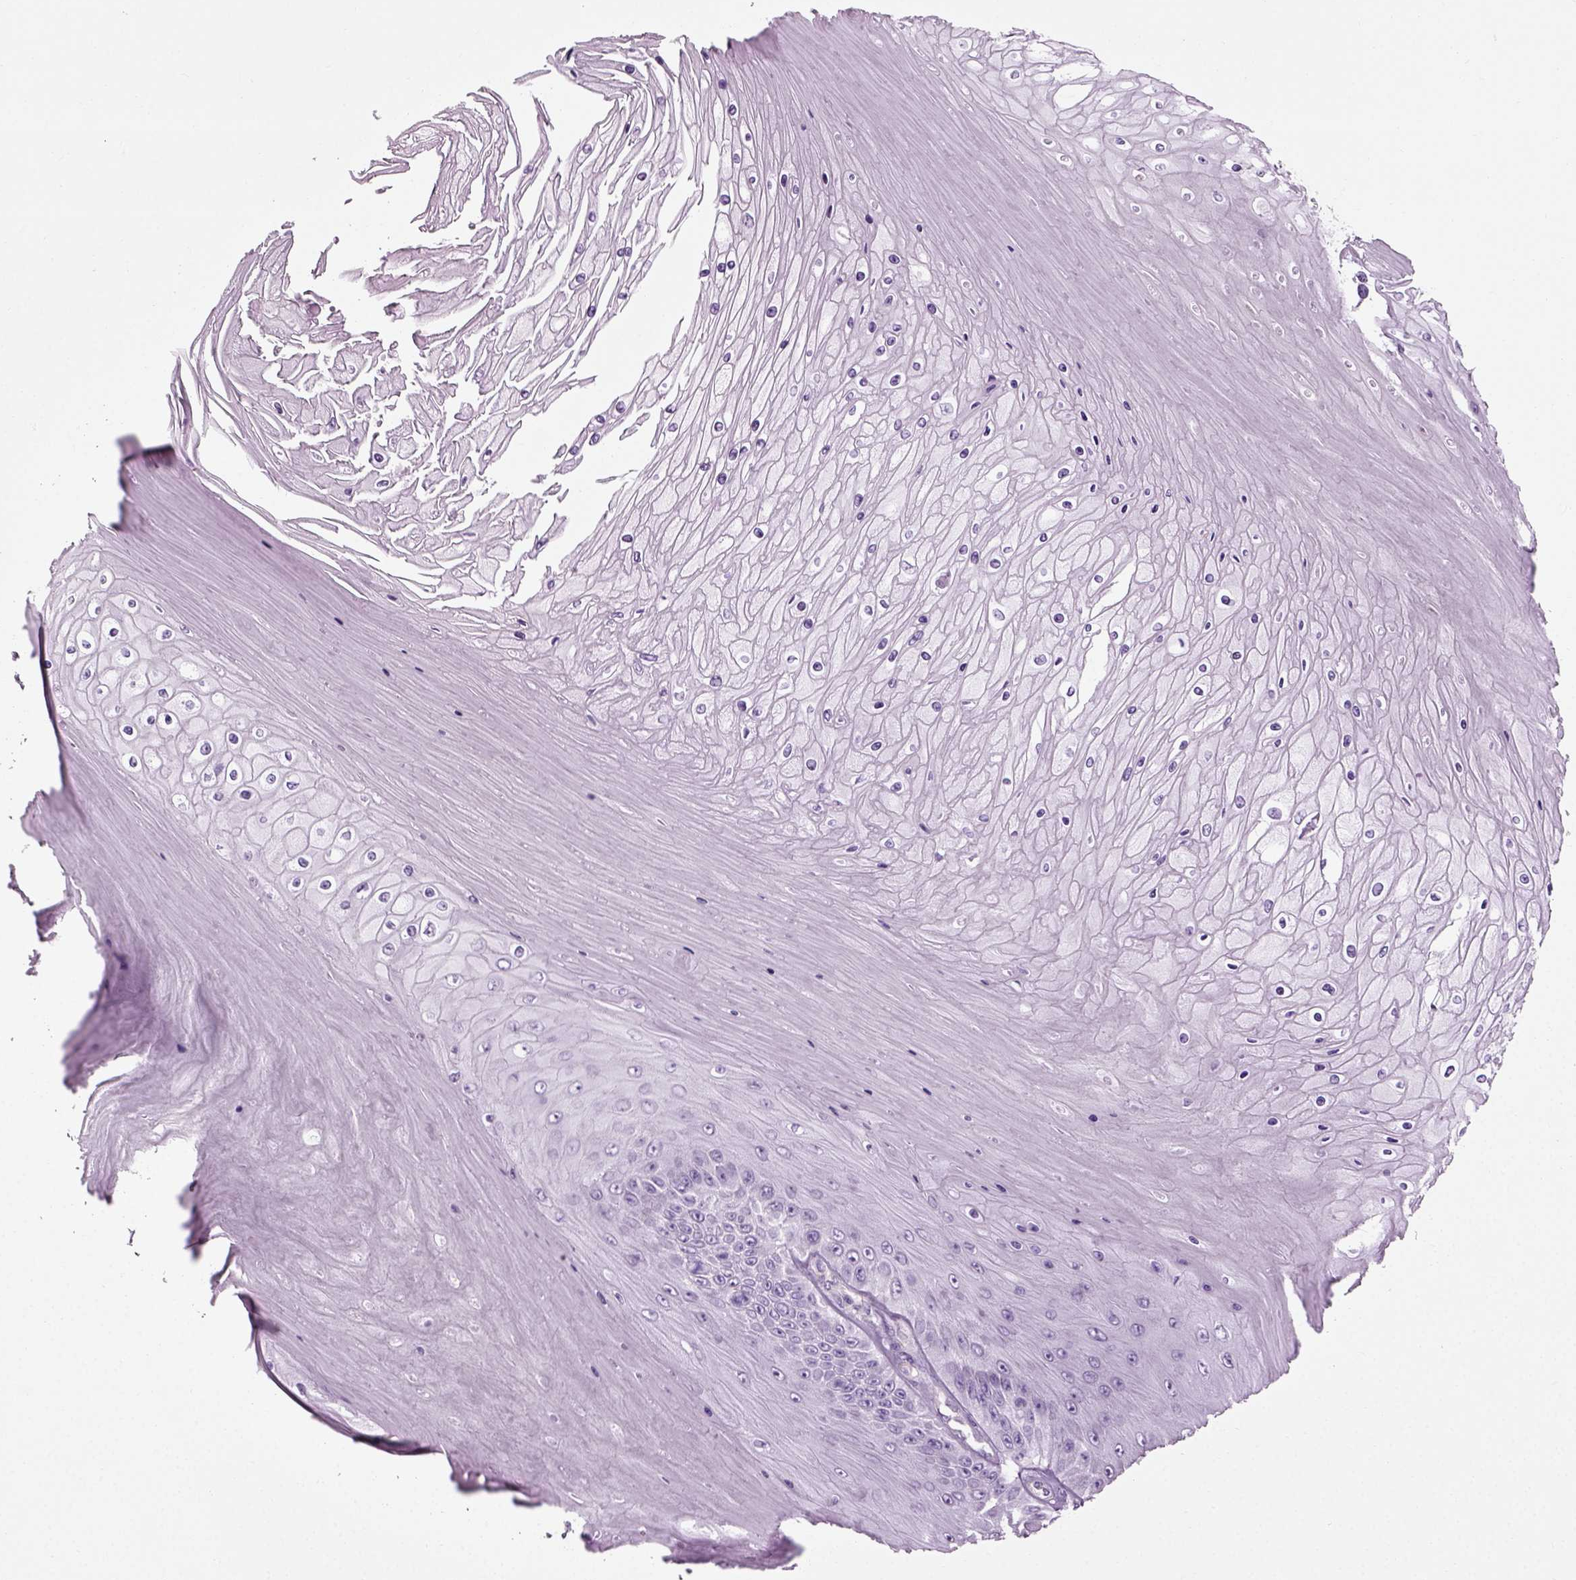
{"staining": {"intensity": "negative", "quantity": "none", "location": "none"}, "tissue": "skin cancer", "cell_type": "Tumor cells", "image_type": "cancer", "snomed": [{"axis": "morphology", "description": "Squamous cell carcinoma, NOS"}, {"axis": "topography", "description": "Skin"}], "caption": "Micrograph shows no significant protein staining in tumor cells of squamous cell carcinoma (skin). Nuclei are stained in blue.", "gene": "SLC26A8", "patient": {"sex": "male", "age": 62}}